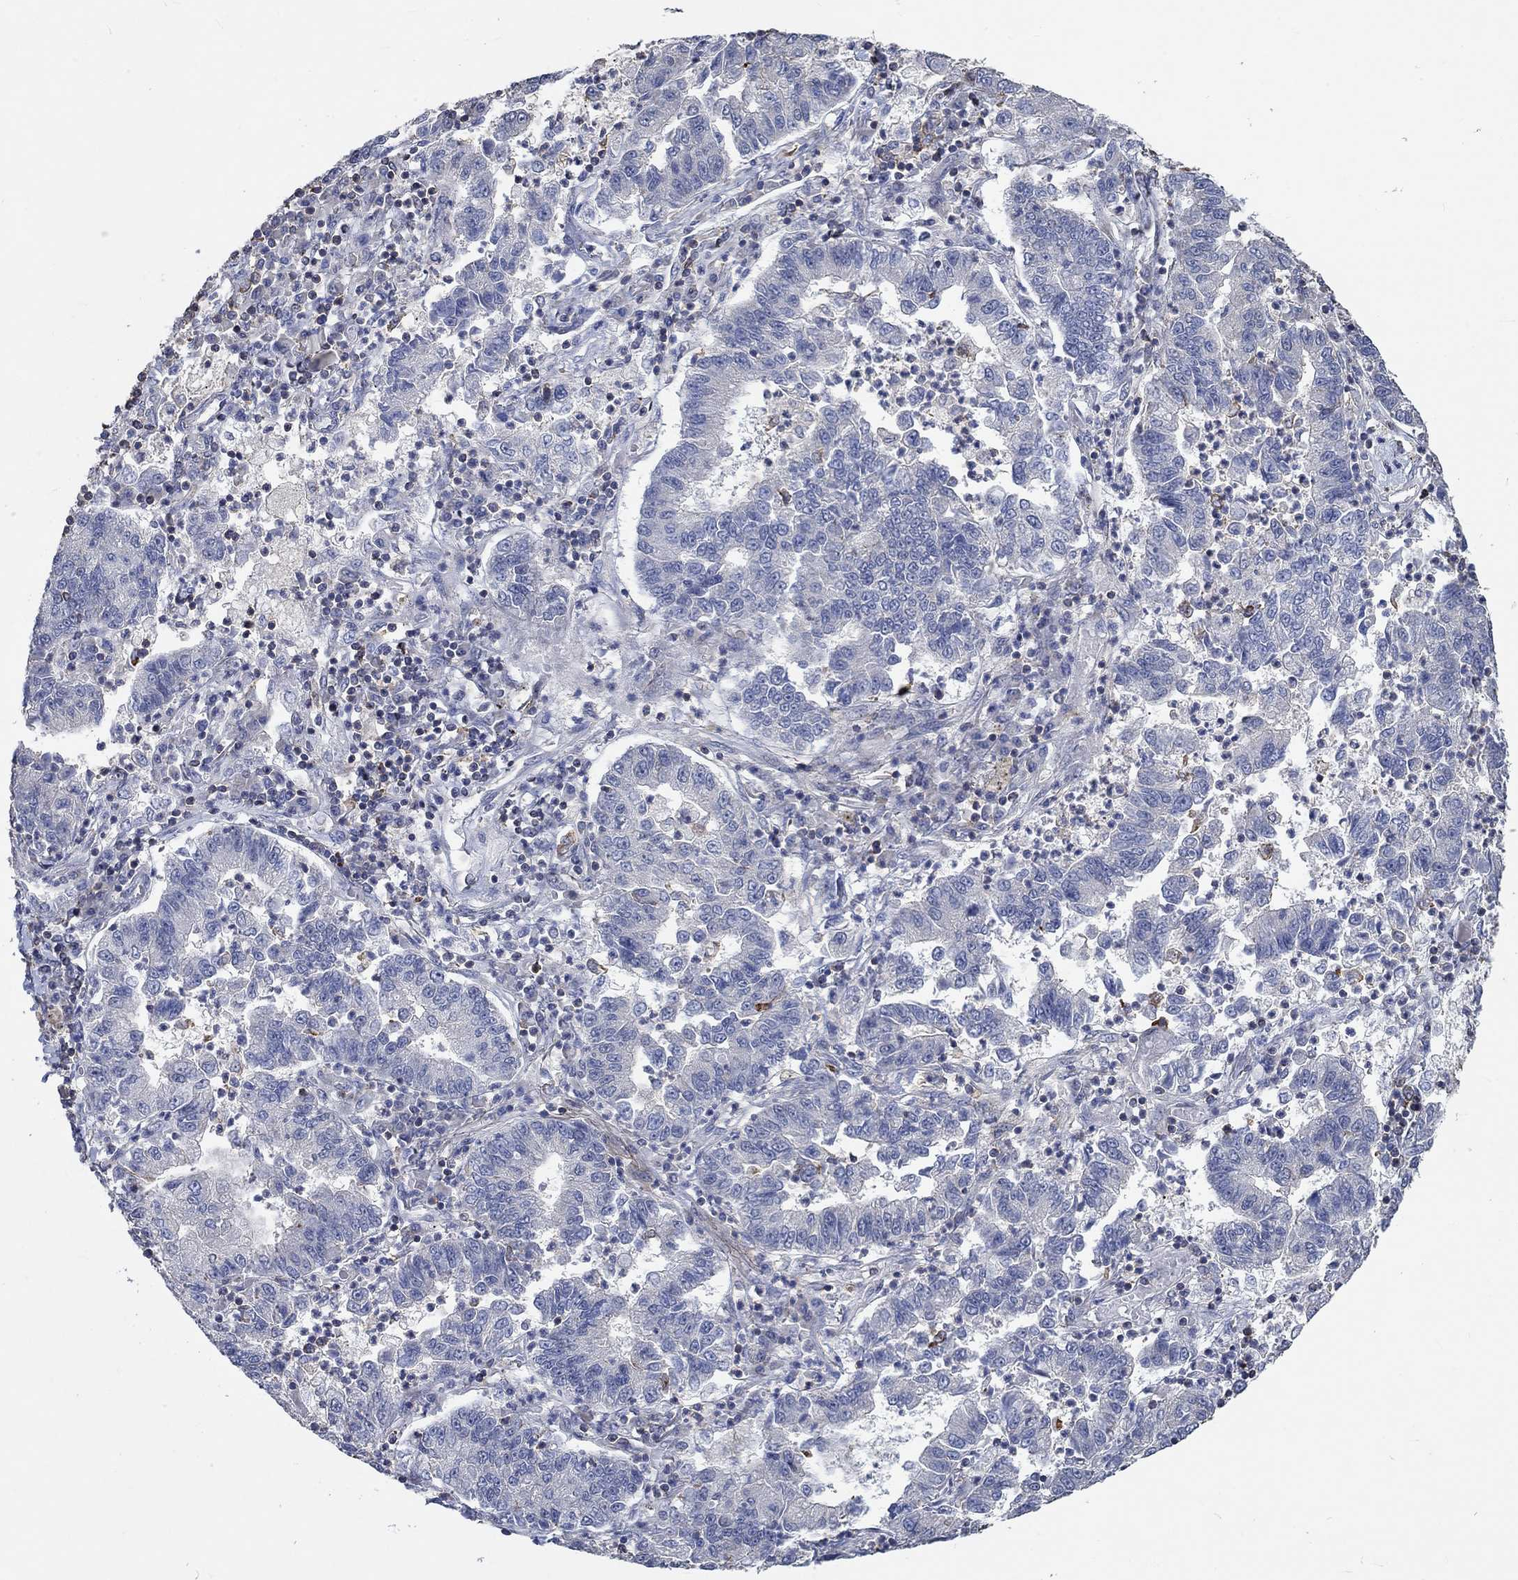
{"staining": {"intensity": "negative", "quantity": "none", "location": "none"}, "tissue": "lung cancer", "cell_type": "Tumor cells", "image_type": "cancer", "snomed": [{"axis": "morphology", "description": "Adenocarcinoma, NOS"}, {"axis": "topography", "description": "Lung"}], "caption": "An image of human lung cancer (adenocarcinoma) is negative for staining in tumor cells.", "gene": "TNFAIP8L3", "patient": {"sex": "female", "age": 57}}